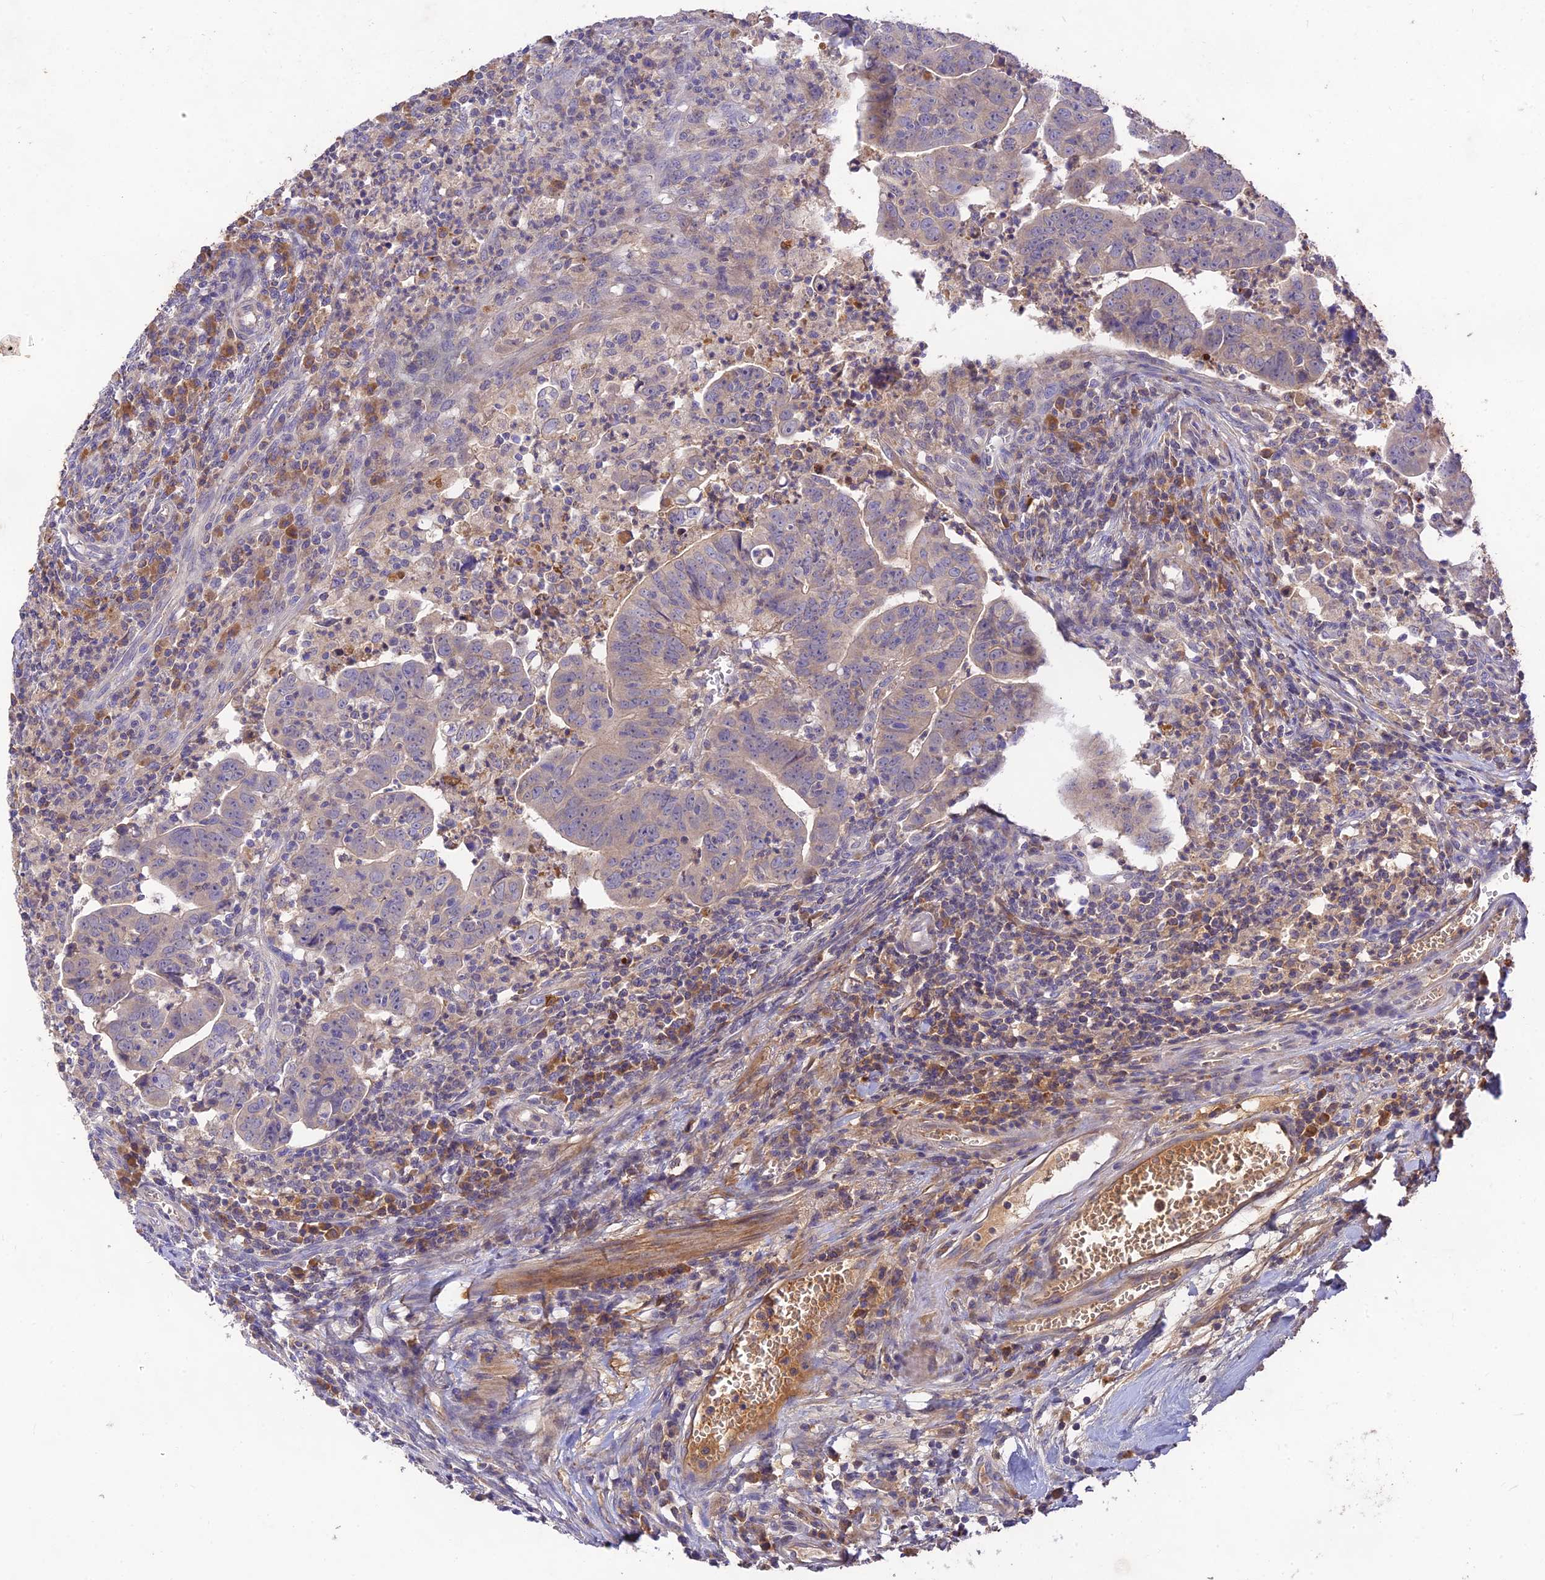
{"staining": {"intensity": "negative", "quantity": "none", "location": "none"}, "tissue": "colorectal cancer", "cell_type": "Tumor cells", "image_type": "cancer", "snomed": [{"axis": "morphology", "description": "Adenocarcinoma, NOS"}, {"axis": "topography", "description": "Rectum"}], "caption": "Immunohistochemistry of human colorectal adenocarcinoma exhibits no staining in tumor cells.", "gene": "ACSM5", "patient": {"sex": "male", "age": 69}}